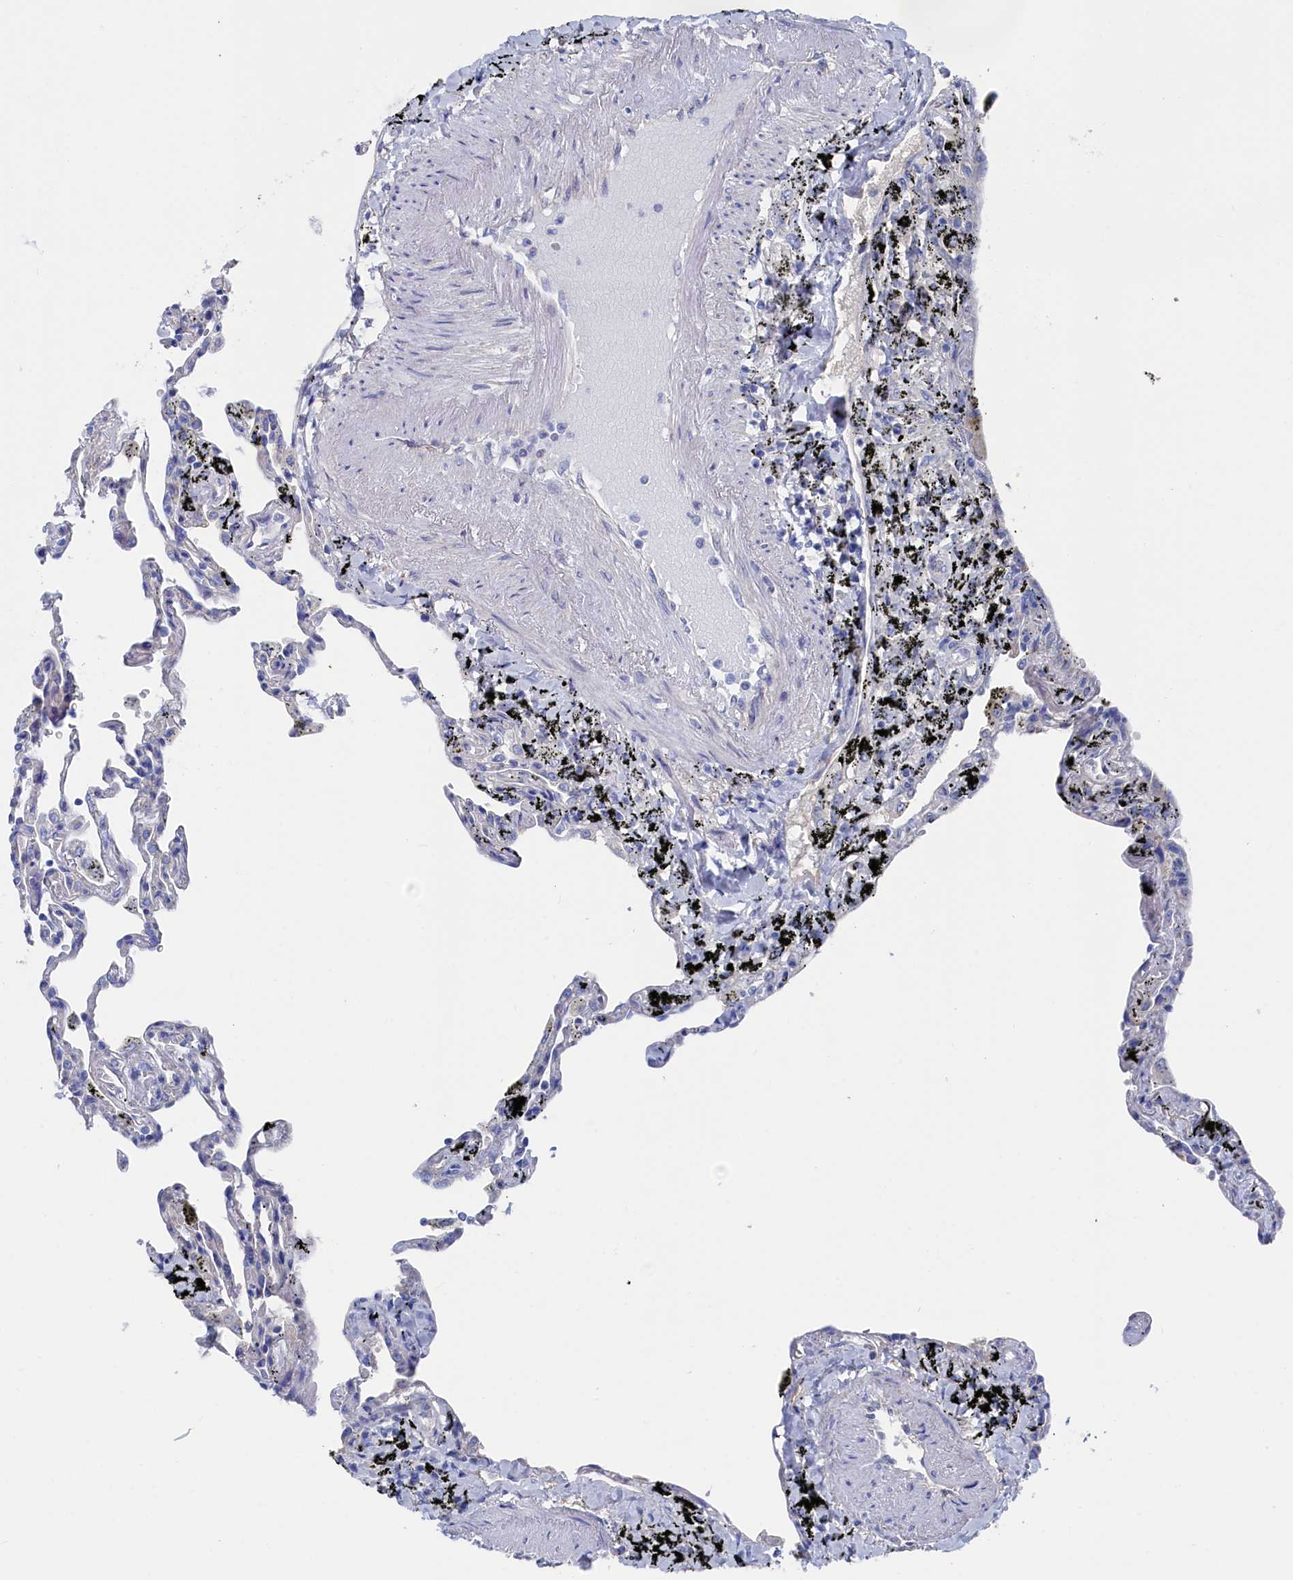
{"staining": {"intensity": "negative", "quantity": "none", "location": "none"}, "tissue": "lung", "cell_type": "Alveolar cells", "image_type": "normal", "snomed": [{"axis": "morphology", "description": "Normal tissue, NOS"}, {"axis": "topography", "description": "Lung"}], "caption": "Immunohistochemical staining of normal lung shows no significant positivity in alveolar cells.", "gene": "TMOD2", "patient": {"sex": "male", "age": 59}}